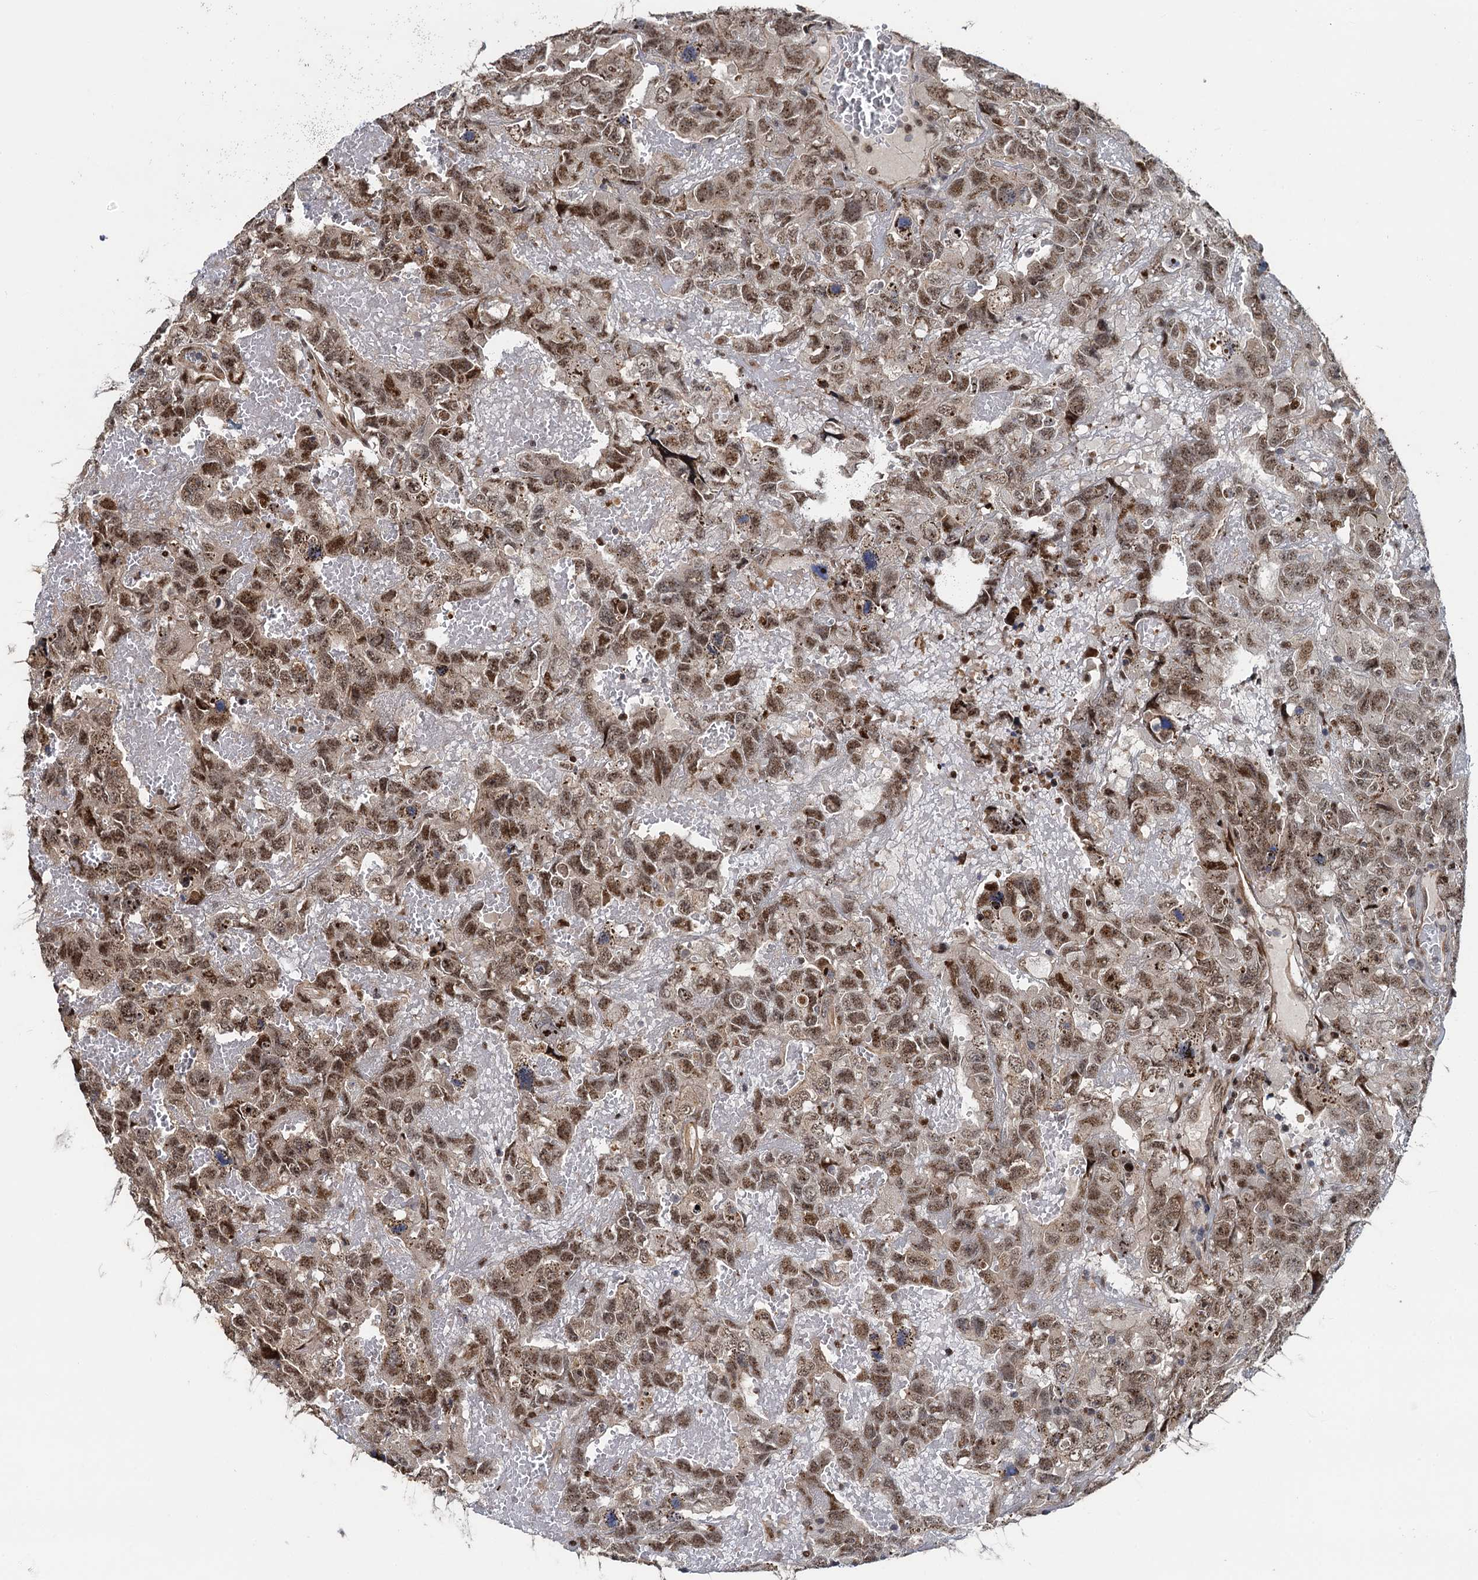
{"staining": {"intensity": "moderate", "quantity": ">75%", "location": "nuclear"}, "tissue": "testis cancer", "cell_type": "Tumor cells", "image_type": "cancer", "snomed": [{"axis": "morphology", "description": "Carcinoma, Embryonal, NOS"}, {"axis": "topography", "description": "Testis"}], "caption": "A high-resolution histopathology image shows immunohistochemistry staining of testis embryonal carcinoma, which displays moderate nuclear staining in about >75% of tumor cells.", "gene": "ATOSA", "patient": {"sex": "male", "age": 45}}